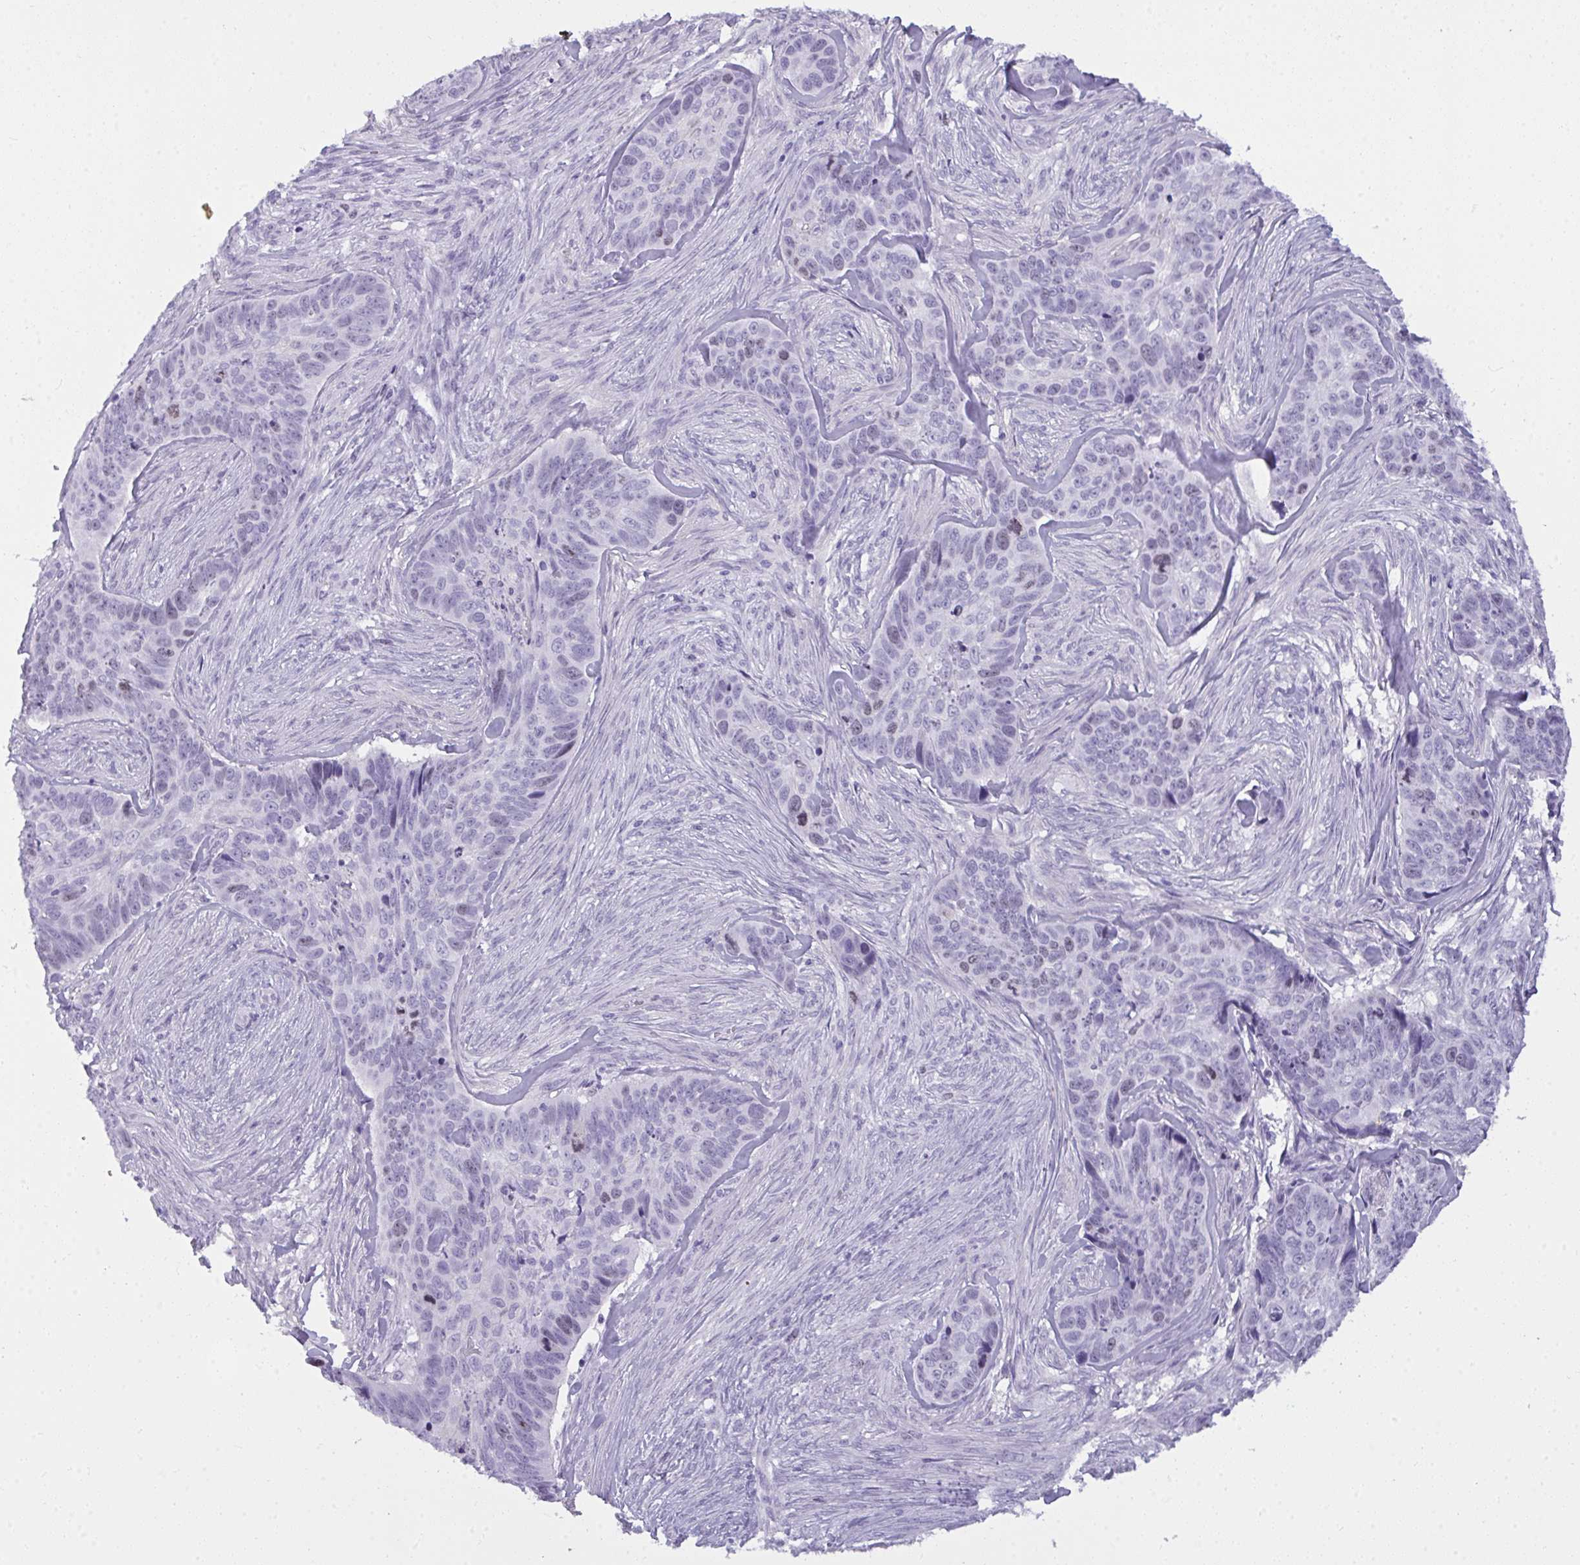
{"staining": {"intensity": "moderate", "quantity": "<25%", "location": "nuclear"}, "tissue": "skin cancer", "cell_type": "Tumor cells", "image_type": "cancer", "snomed": [{"axis": "morphology", "description": "Basal cell carcinoma"}, {"axis": "topography", "description": "Skin"}], "caption": "Immunohistochemistry image of neoplastic tissue: skin cancer (basal cell carcinoma) stained using immunohistochemistry displays low levels of moderate protein expression localized specifically in the nuclear of tumor cells, appearing as a nuclear brown color.", "gene": "SUZ12", "patient": {"sex": "female", "age": 82}}